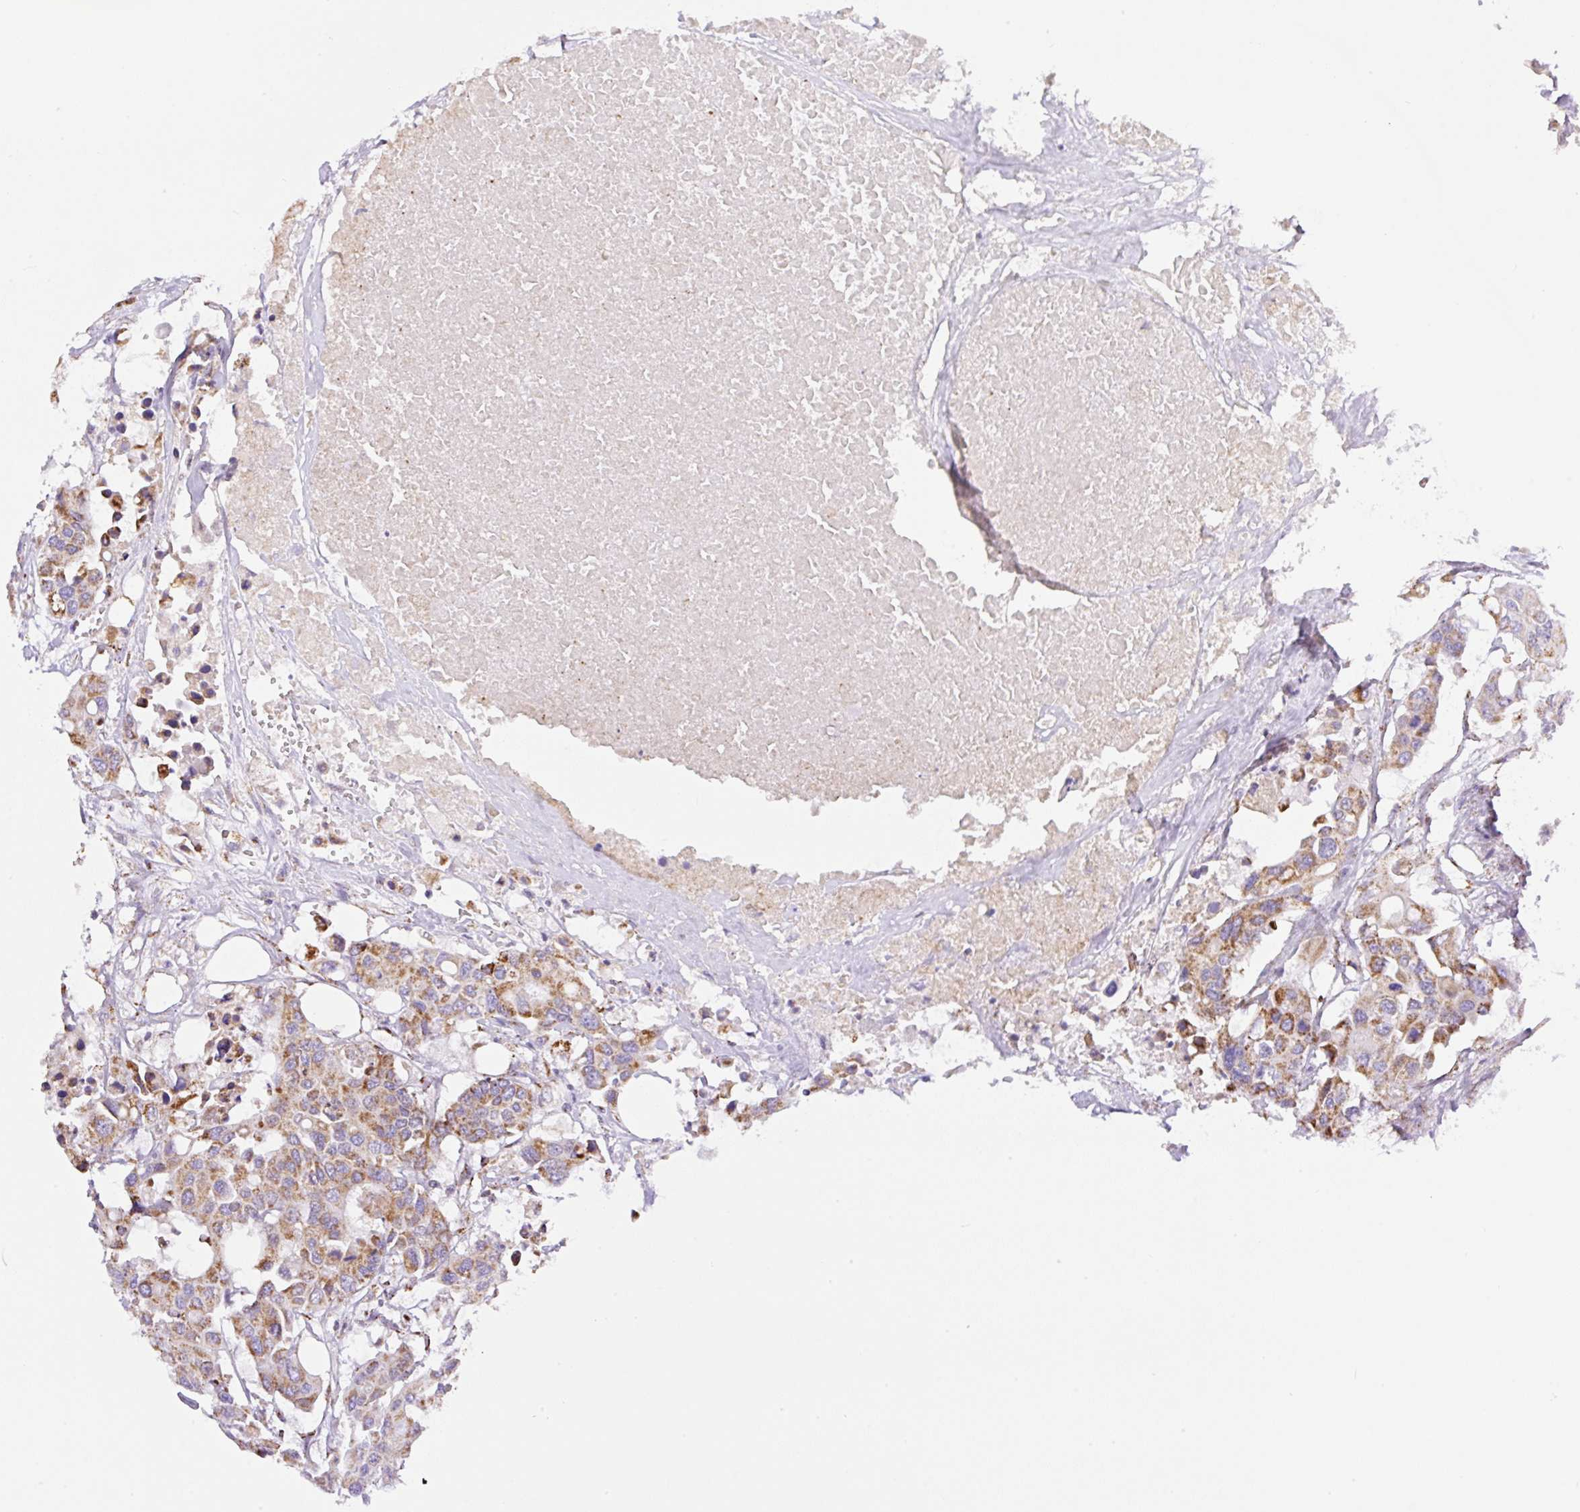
{"staining": {"intensity": "moderate", "quantity": ">75%", "location": "cytoplasmic/membranous"}, "tissue": "colorectal cancer", "cell_type": "Tumor cells", "image_type": "cancer", "snomed": [{"axis": "morphology", "description": "Adenocarcinoma, NOS"}, {"axis": "topography", "description": "Colon"}], "caption": "Immunohistochemical staining of colorectal cancer demonstrates medium levels of moderate cytoplasmic/membranous expression in about >75% of tumor cells.", "gene": "NF1", "patient": {"sex": "male", "age": 77}}